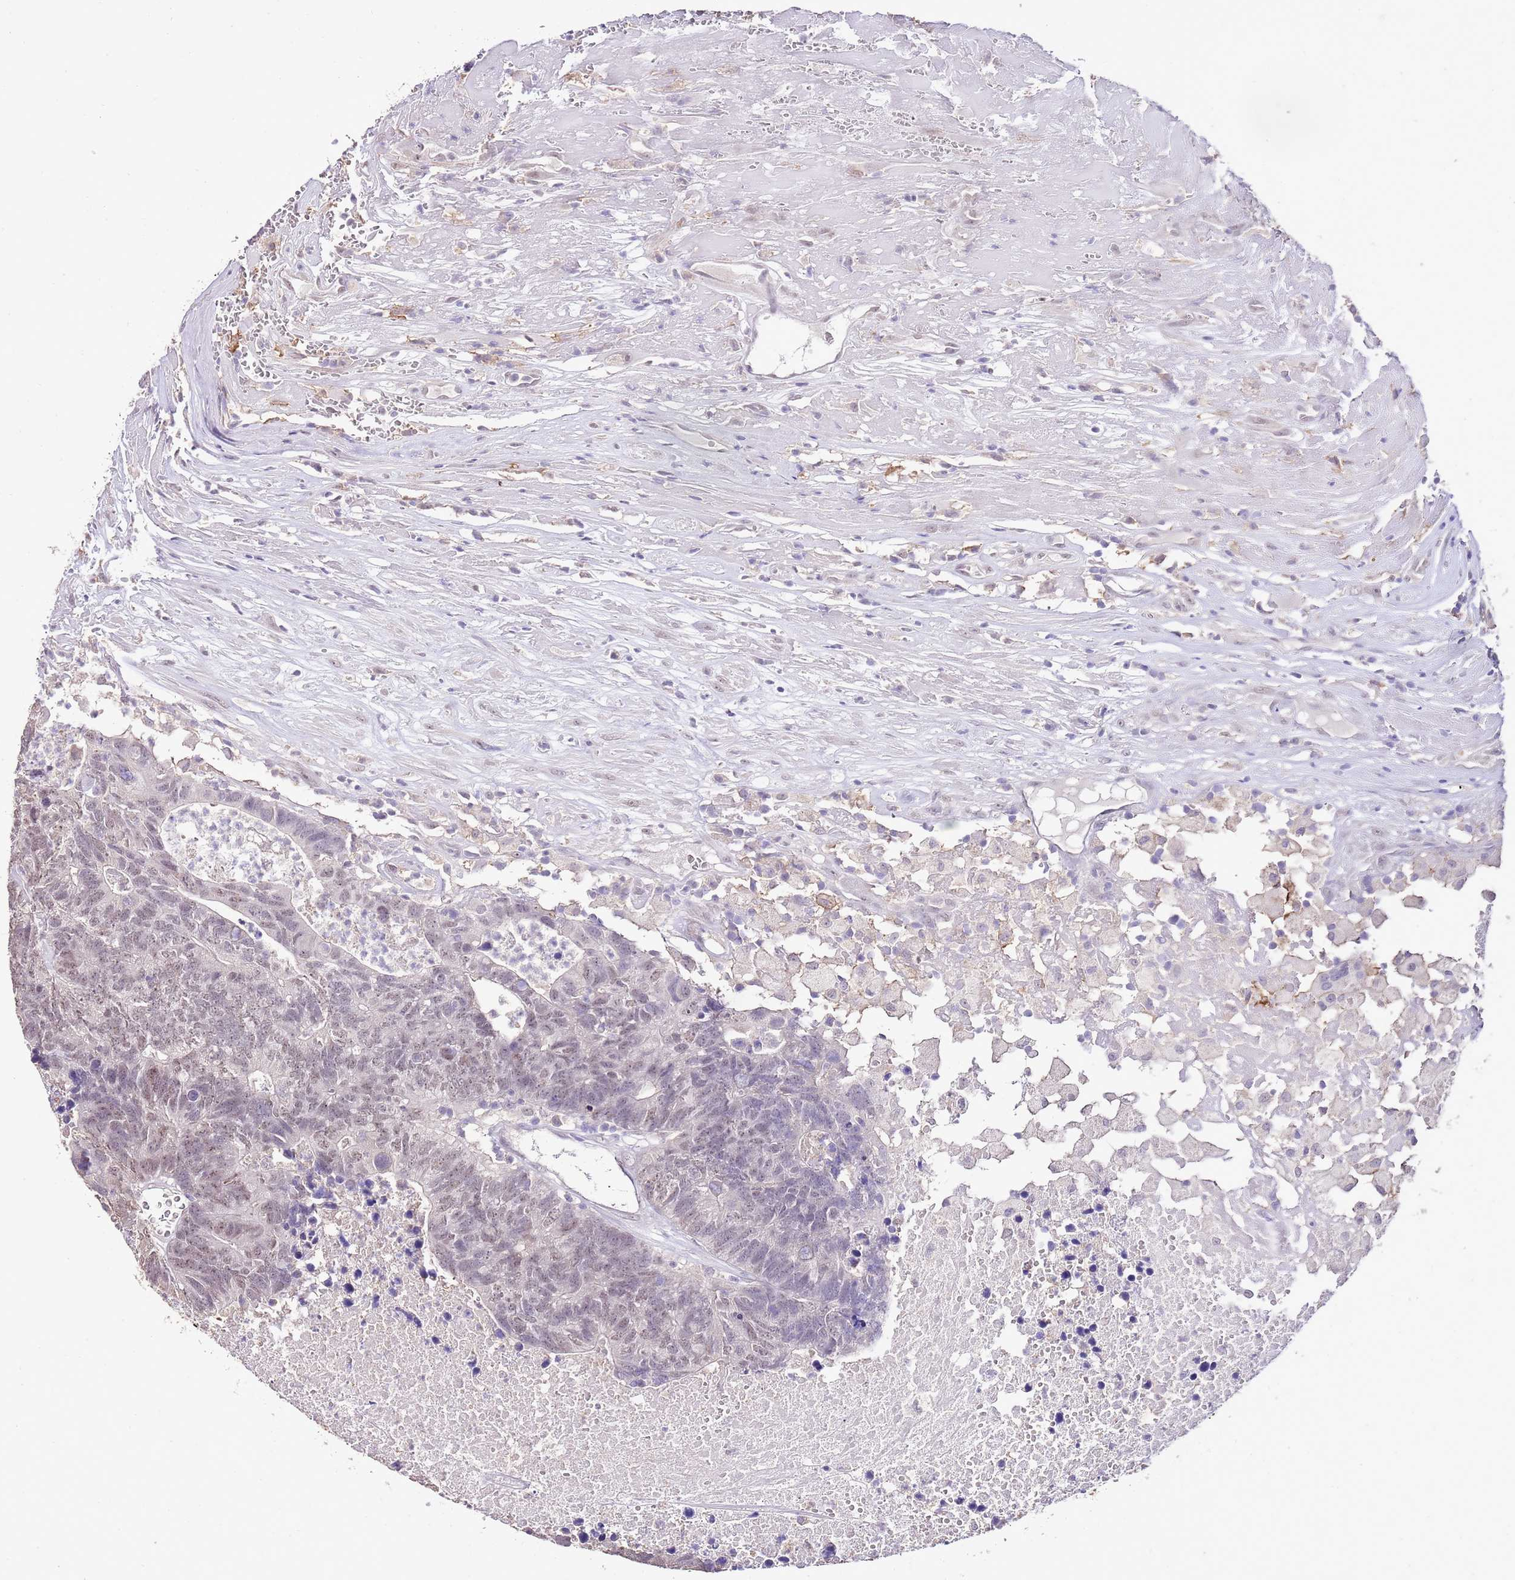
{"staining": {"intensity": "moderate", "quantity": "25%-75%", "location": "nuclear"}, "tissue": "colorectal cancer", "cell_type": "Tumor cells", "image_type": "cancer", "snomed": [{"axis": "morphology", "description": "Adenocarcinoma, NOS"}, {"axis": "topography", "description": "Colon"}], "caption": "Protein expression analysis of human colorectal cancer (adenocarcinoma) reveals moderate nuclear expression in approximately 25%-75% of tumor cells. The staining is performed using DAB brown chromogen to label protein expression. The nuclei are counter-stained blue using hematoxylin.", "gene": "IZUMO4", "patient": {"sex": "female", "age": 48}}